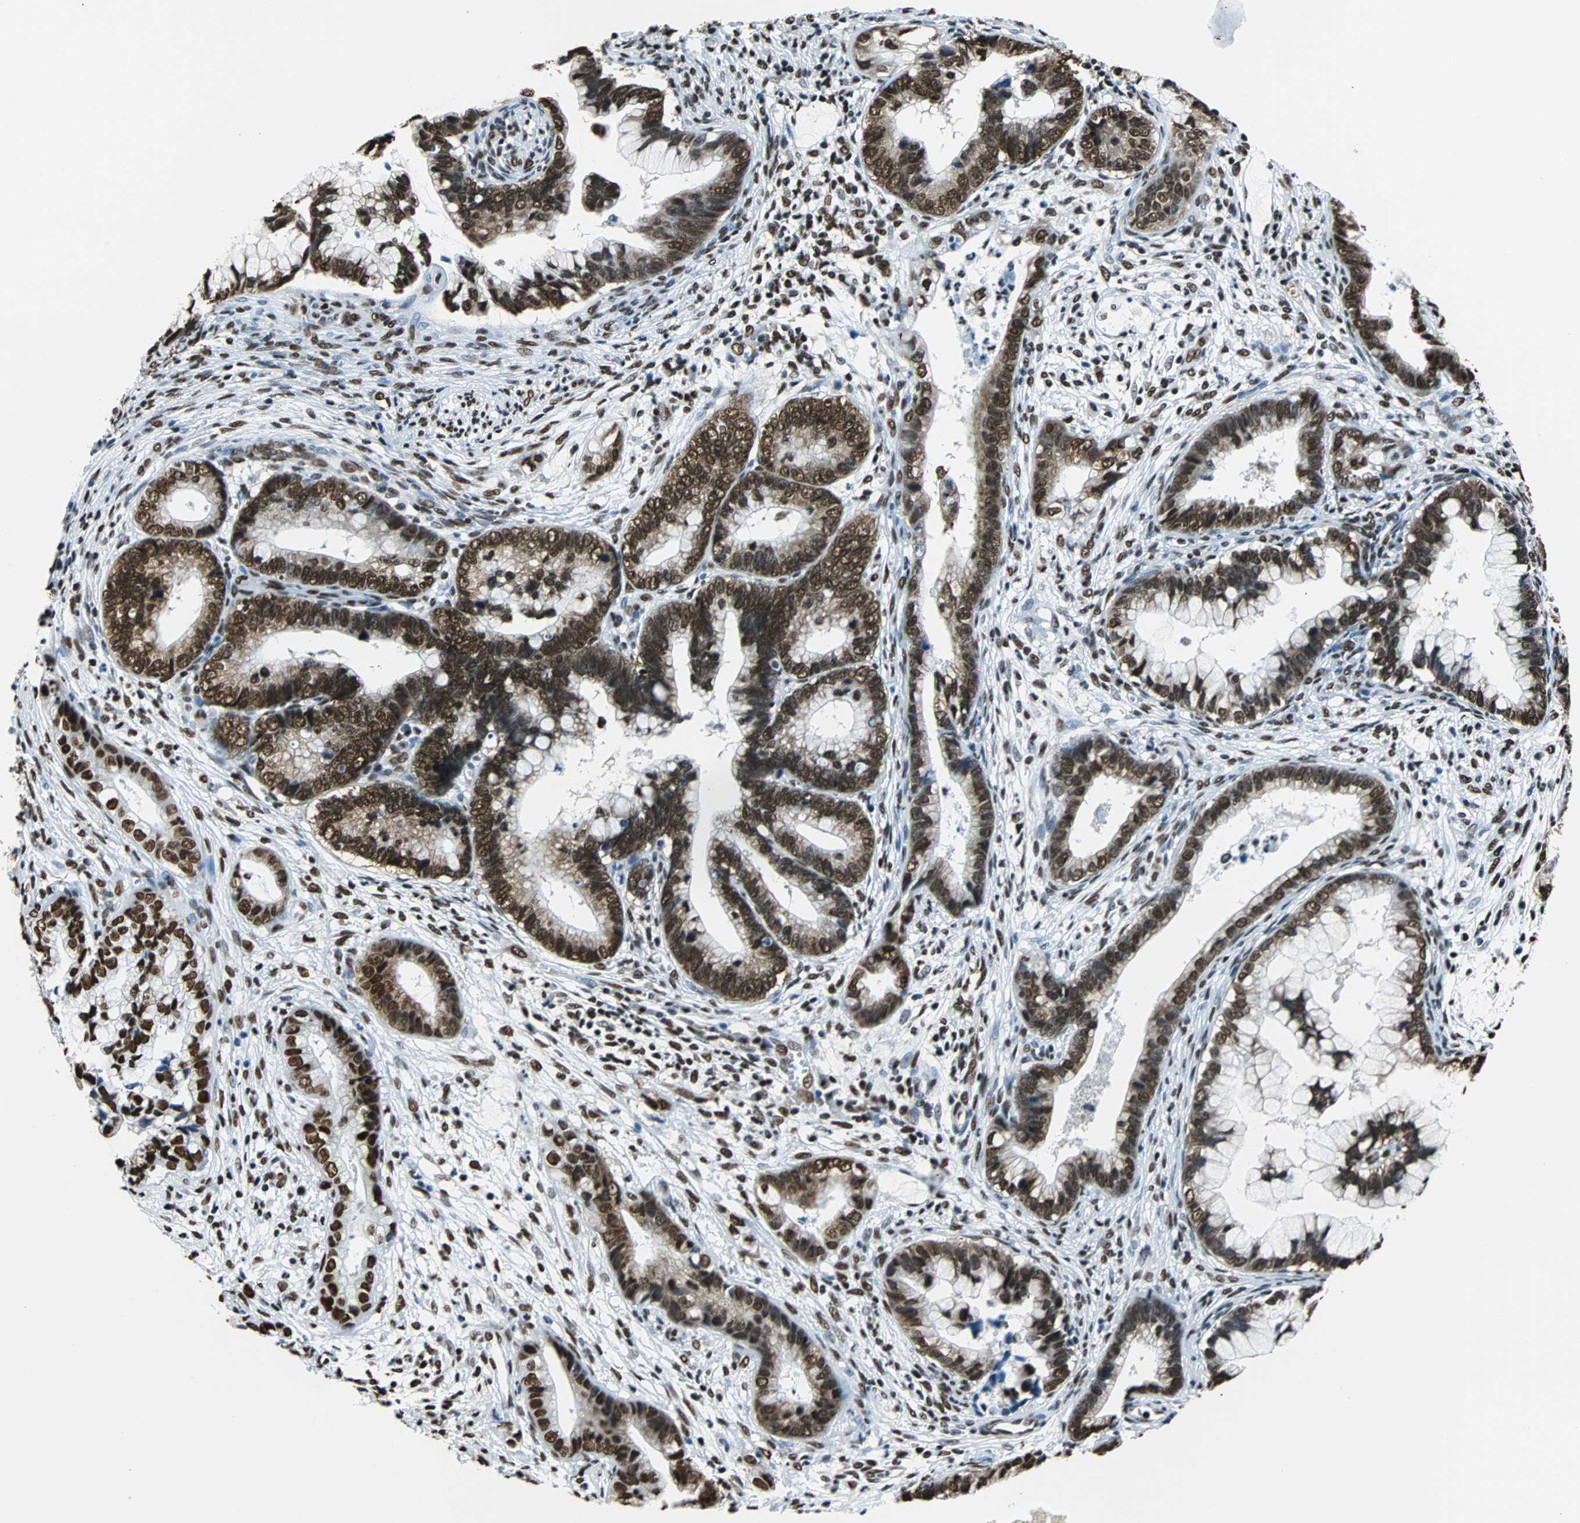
{"staining": {"intensity": "strong", "quantity": ">75%", "location": "cytoplasmic/membranous,nuclear"}, "tissue": "cervical cancer", "cell_type": "Tumor cells", "image_type": "cancer", "snomed": [{"axis": "morphology", "description": "Adenocarcinoma, NOS"}, {"axis": "topography", "description": "Cervix"}], "caption": "Brown immunohistochemical staining in human adenocarcinoma (cervical) exhibits strong cytoplasmic/membranous and nuclear staining in about >75% of tumor cells.", "gene": "FUBP1", "patient": {"sex": "female", "age": 44}}